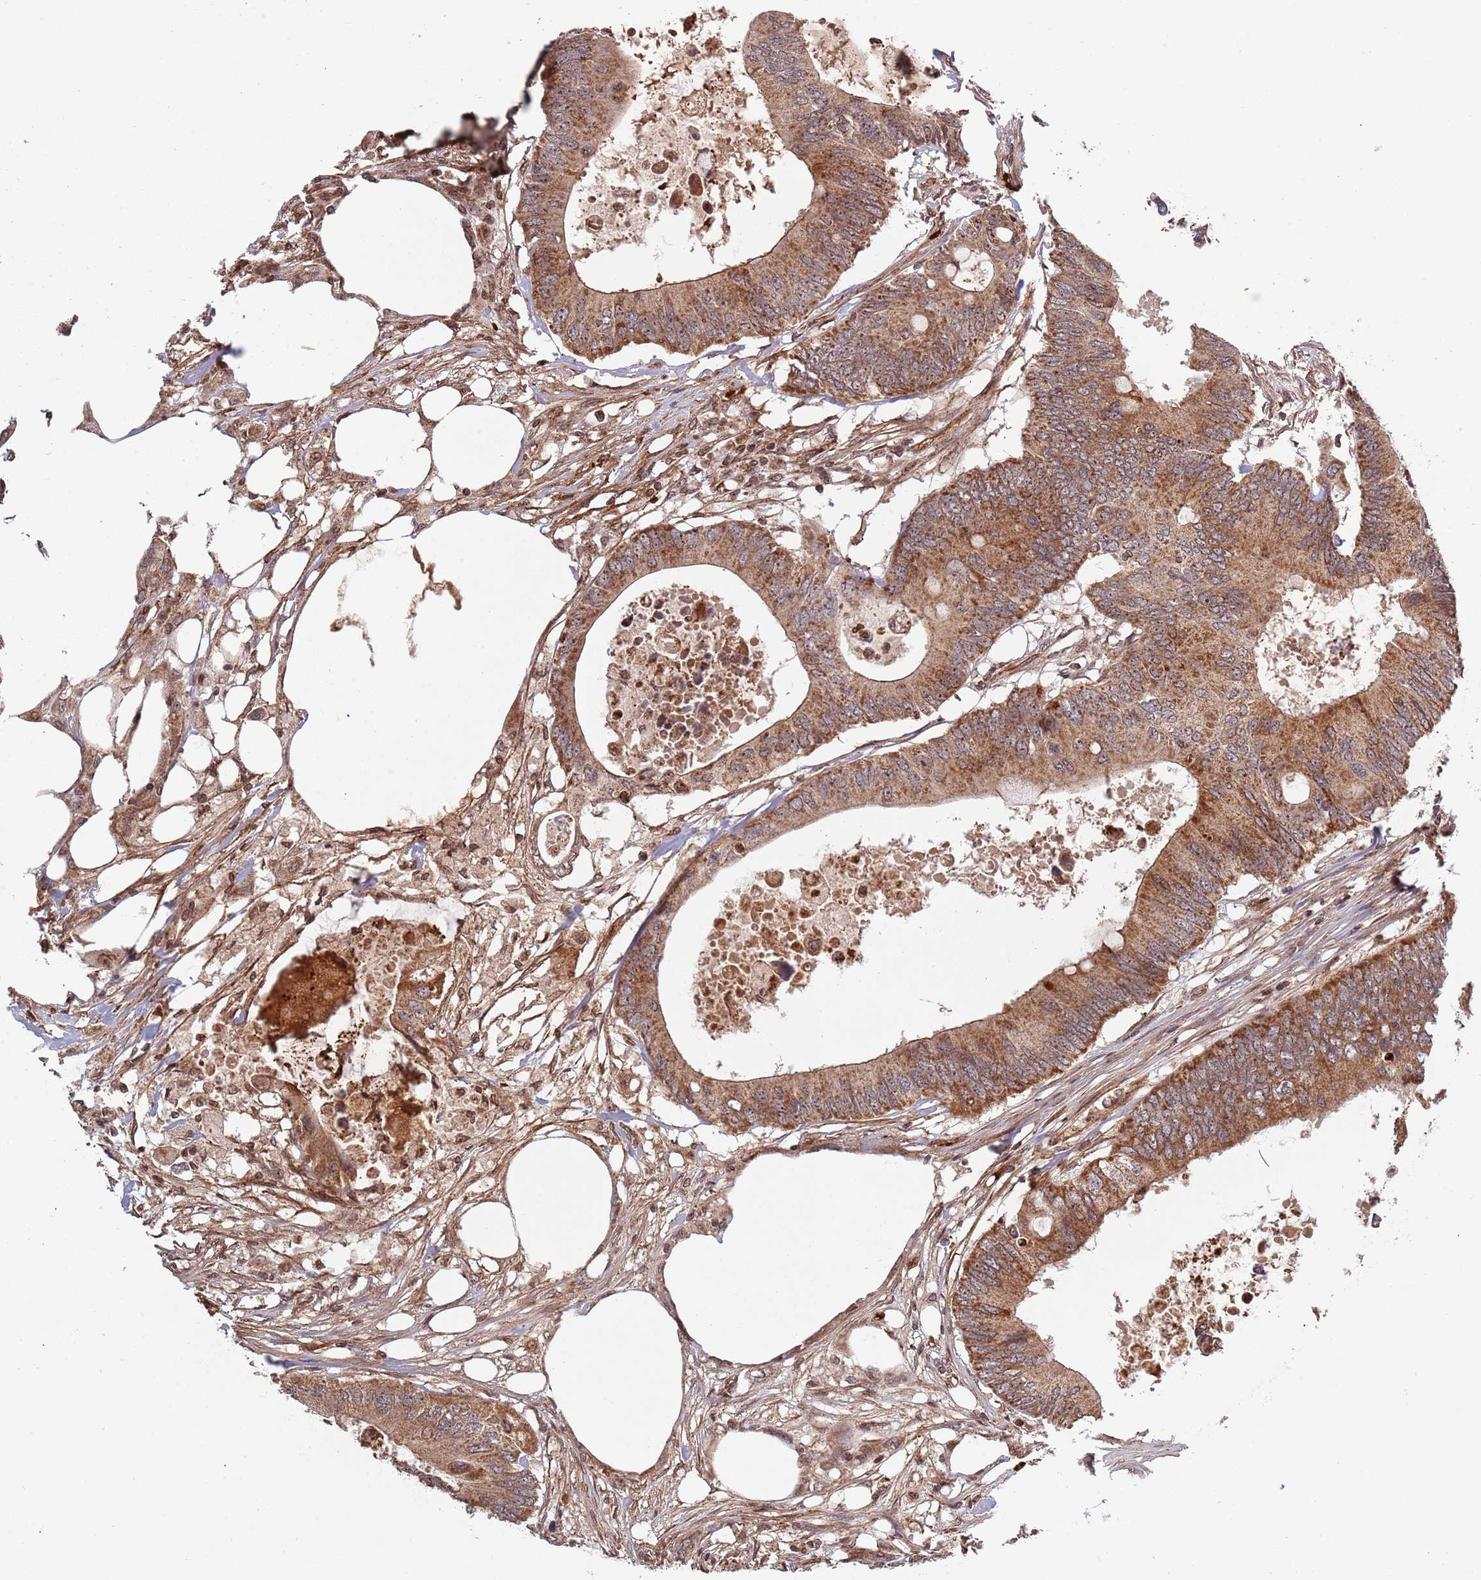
{"staining": {"intensity": "moderate", "quantity": ">75%", "location": "cytoplasmic/membranous"}, "tissue": "colorectal cancer", "cell_type": "Tumor cells", "image_type": "cancer", "snomed": [{"axis": "morphology", "description": "Adenocarcinoma, NOS"}, {"axis": "topography", "description": "Colon"}], "caption": "This photomicrograph displays immunohistochemistry (IHC) staining of human colorectal cancer (adenocarcinoma), with medium moderate cytoplasmic/membranous positivity in approximately >75% of tumor cells.", "gene": "DCHS1", "patient": {"sex": "male", "age": 71}}